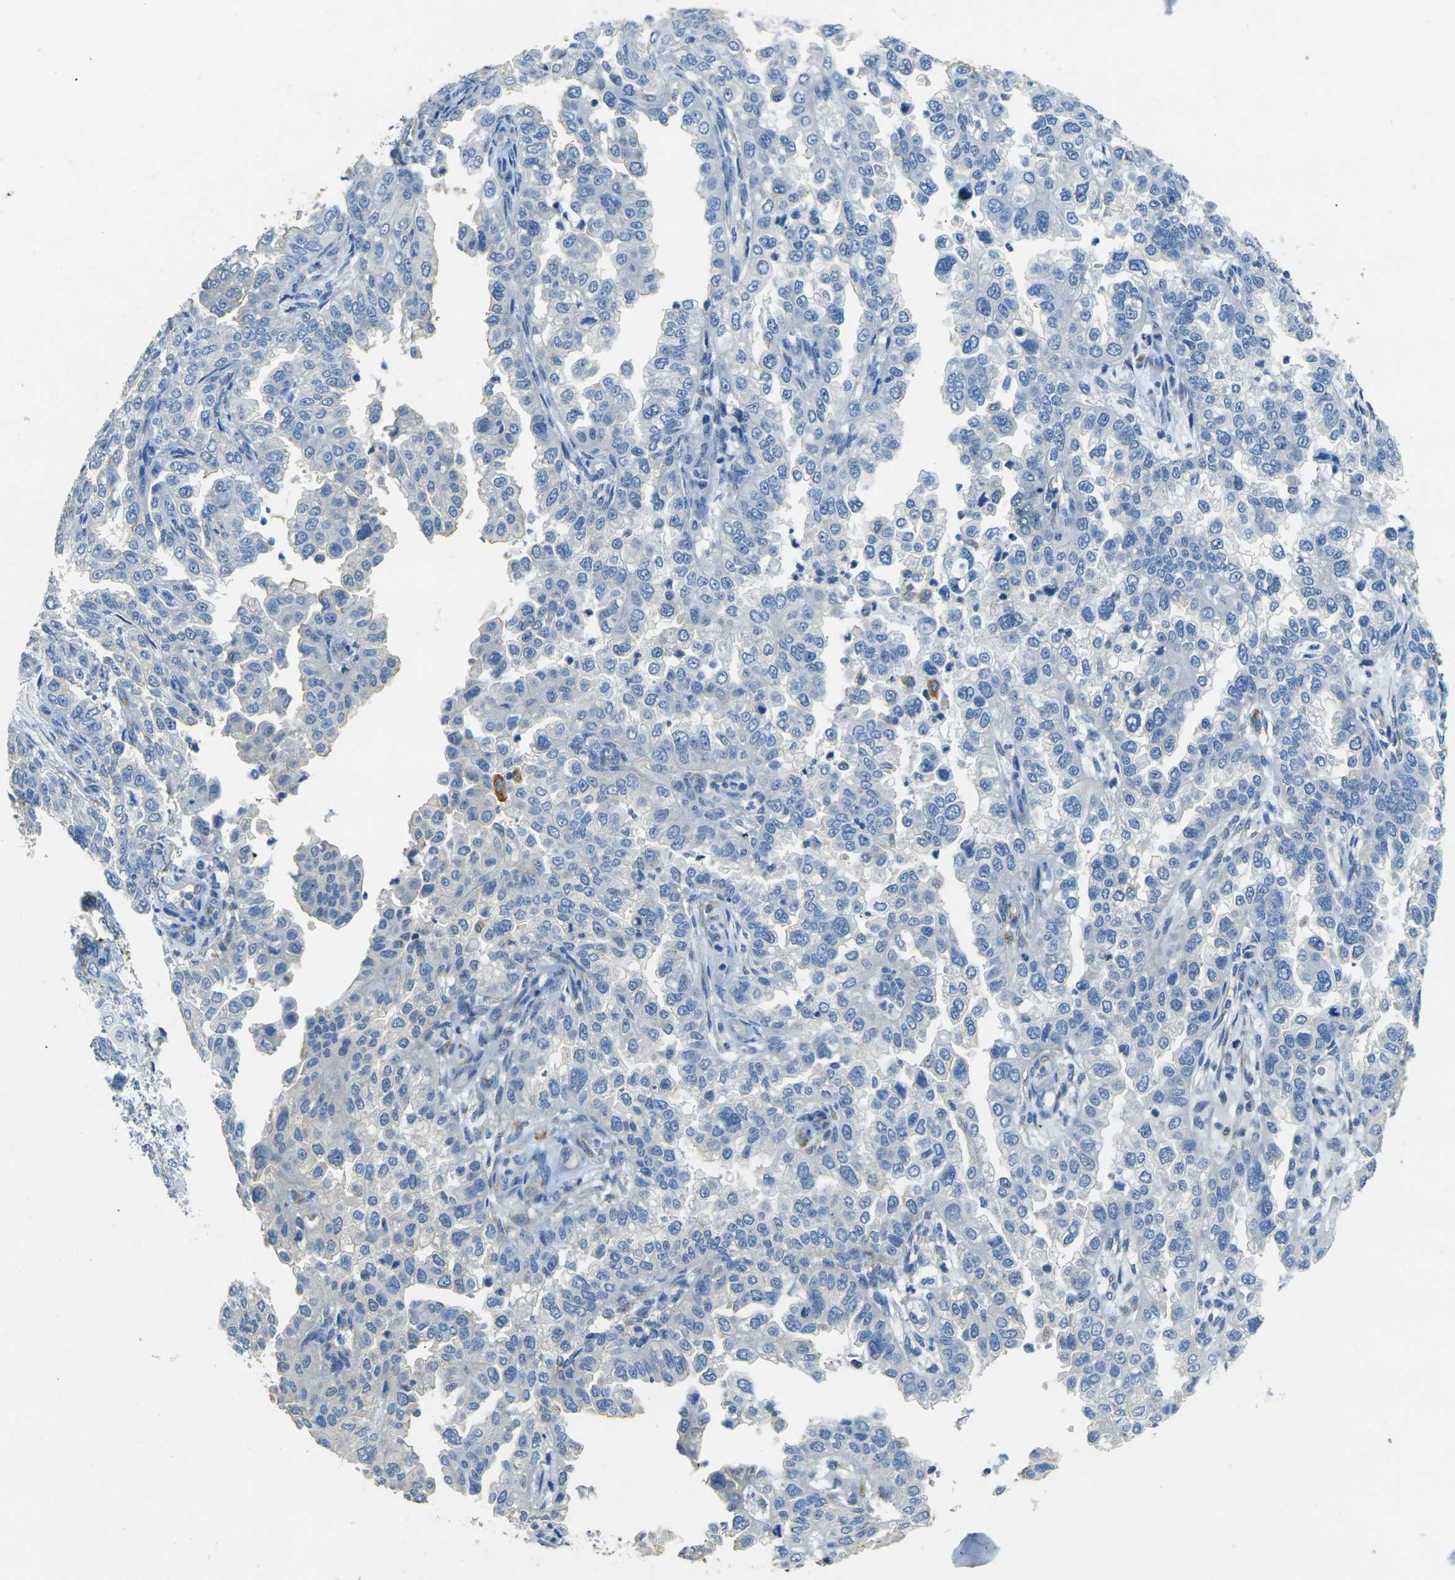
{"staining": {"intensity": "negative", "quantity": "none", "location": "none"}, "tissue": "endometrial cancer", "cell_type": "Tumor cells", "image_type": "cancer", "snomed": [{"axis": "morphology", "description": "Adenocarcinoma, NOS"}, {"axis": "topography", "description": "Endometrium"}], "caption": "Immunohistochemistry (IHC) image of neoplastic tissue: endometrial adenocarcinoma stained with DAB displays no significant protein staining in tumor cells.", "gene": "SORT1", "patient": {"sex": "female", "age": 85}}